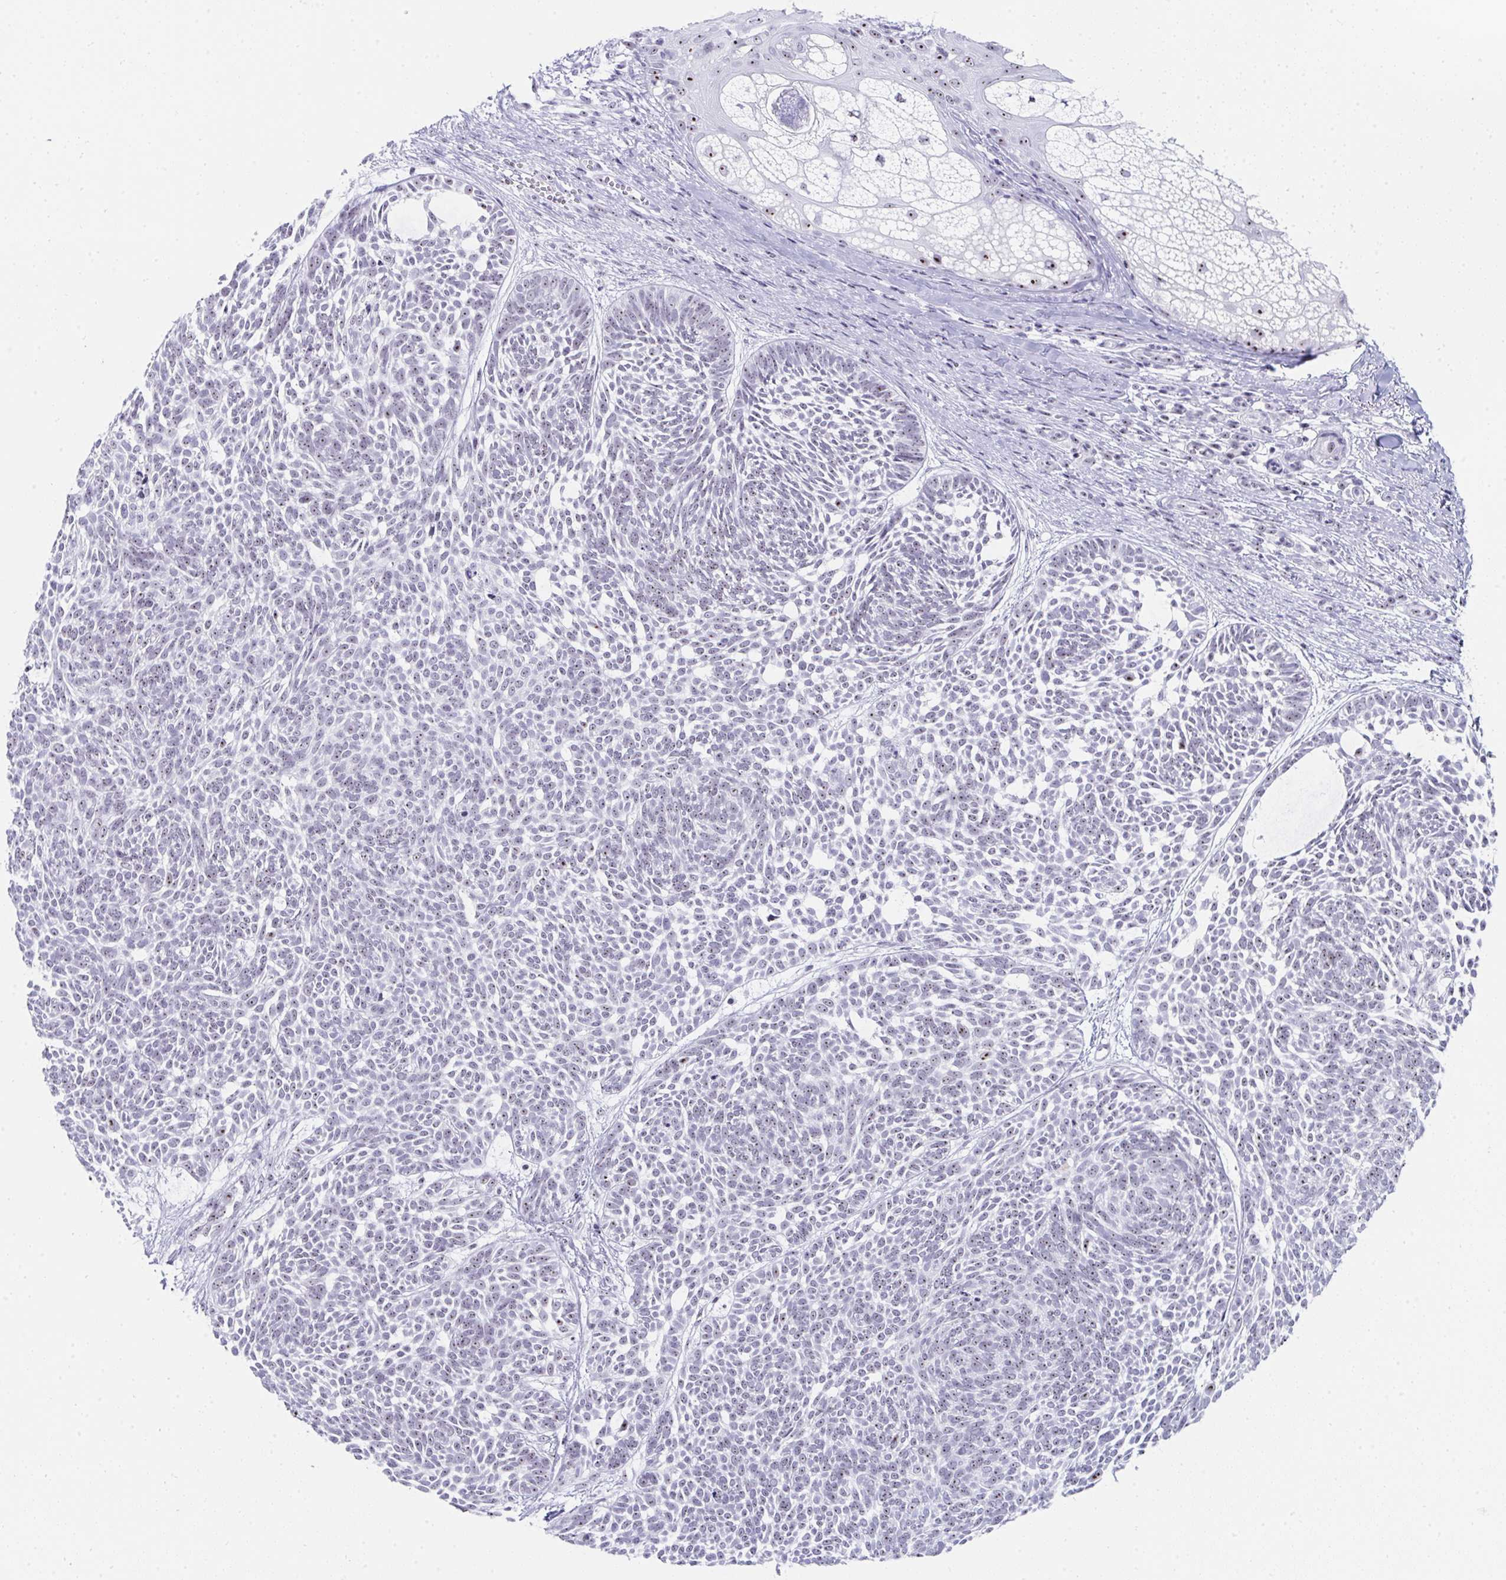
{"staining": {"intensity": "weak", "quantity": ">75%", "location": "nuclear"}, "tissue": "skin cancer", "cell_type": "Tumor cells", "image_type": "cancer", "snomed": [{"axis": "morphology", "description": "Basal cell carcinoma"}, {"axis": "topography", "description": "Skin"}, {"axis": "topography", "description": "Skin of trunk"}], "caption": "Skin basal cell carcinoma stained with a protein marker exhibits weak staining in tumor cells.", "gene": "NOP10", "patient": {"sex": "male", "age": 74}}